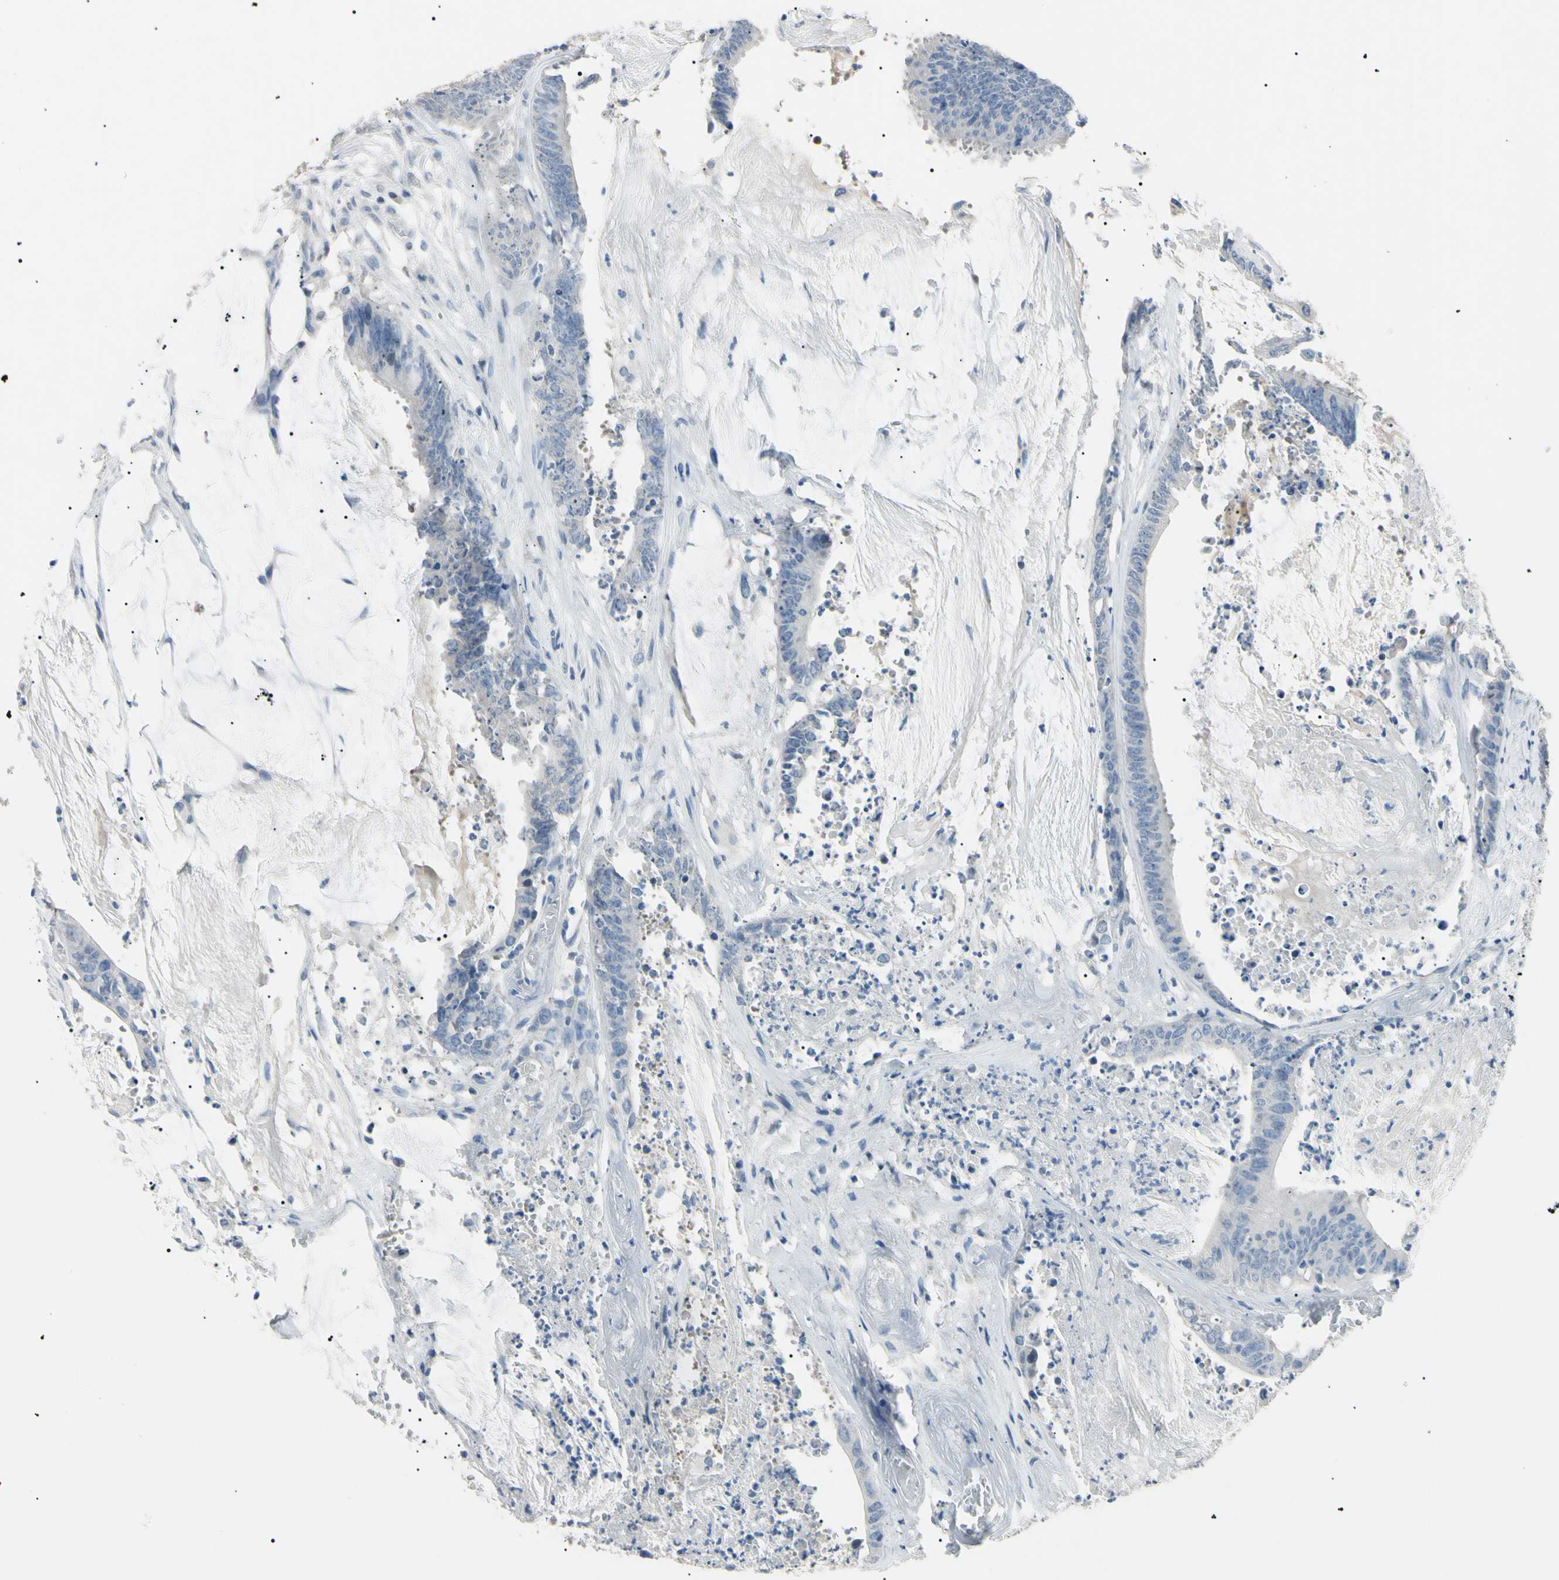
{"staining": {"intensity": "negative", "quantity": "none", "location": "none"}, "tissue": "colorectal cancer", "cell_type": "Tumor cells", "image_type": "cancer", "snomed": [{"axis": "morphology", "description": "Adenocarcinoma, NOS"}, {"axis": "topography", "description": "Colon"}], "caption": "There is no significant staining in tumor cells of colorectal cancer (adenocarcinoma).", "gene": "CGB3", "patient": {"sex": "male", "age": 70}}